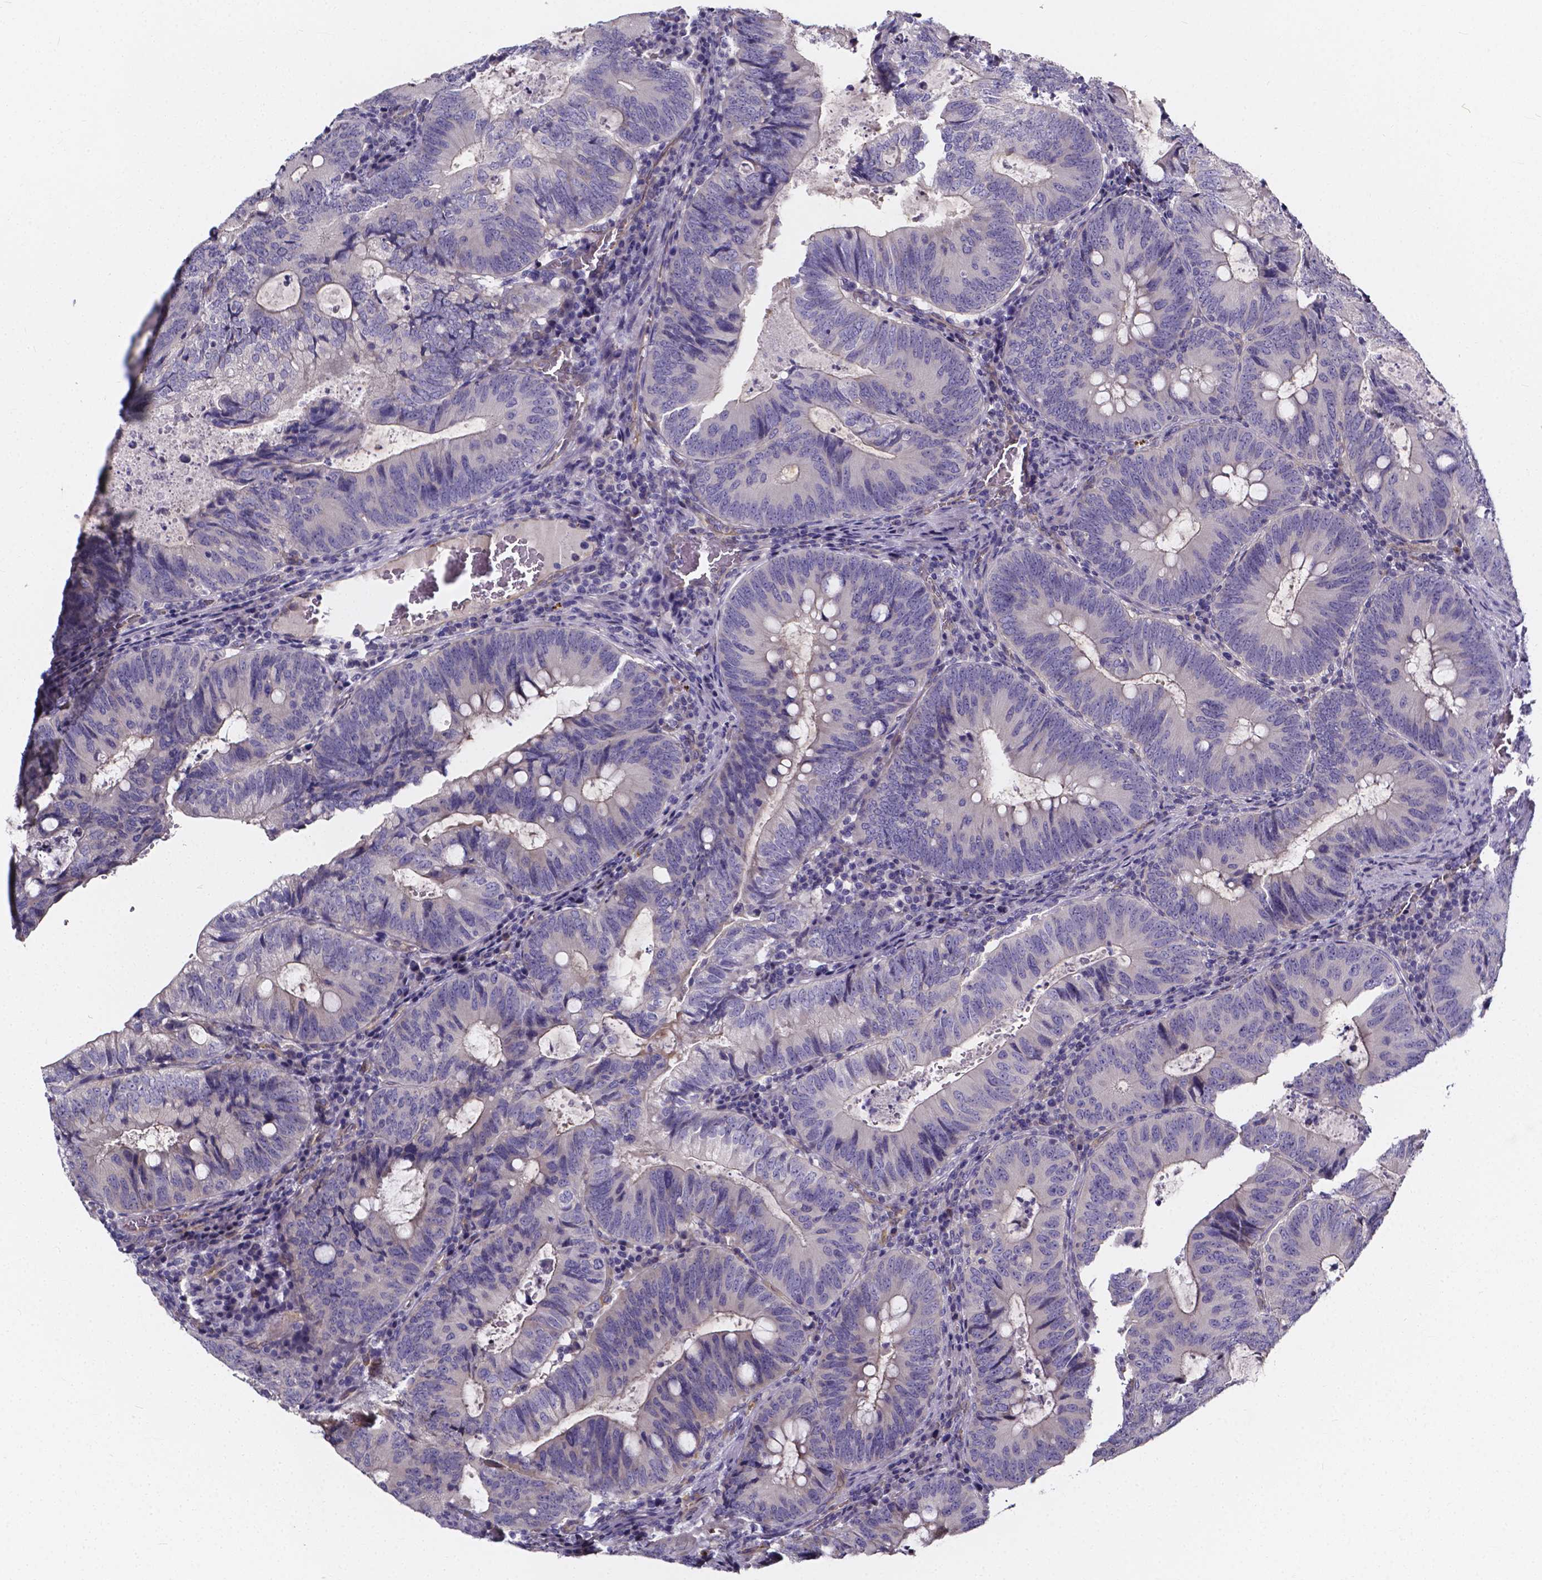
{"staining": {"intensity": "negative", "quantity": "none", "location": "none"}, "tissue": "colorectal cancer", "cell_type": "Tumor cells", "image_type": "cancer", "snomed": [{"axis": "morphology", "description": "Adenocarcinoma, NOS"}, {"axis": "topography", "description": "Colon"}], "caption": "Immunohistochemistry of human colorectal adenocarcinoma shows no expression in tumor cells.", "gene": "CACNG8", "patient": {"sex": "male", "age": 67}}